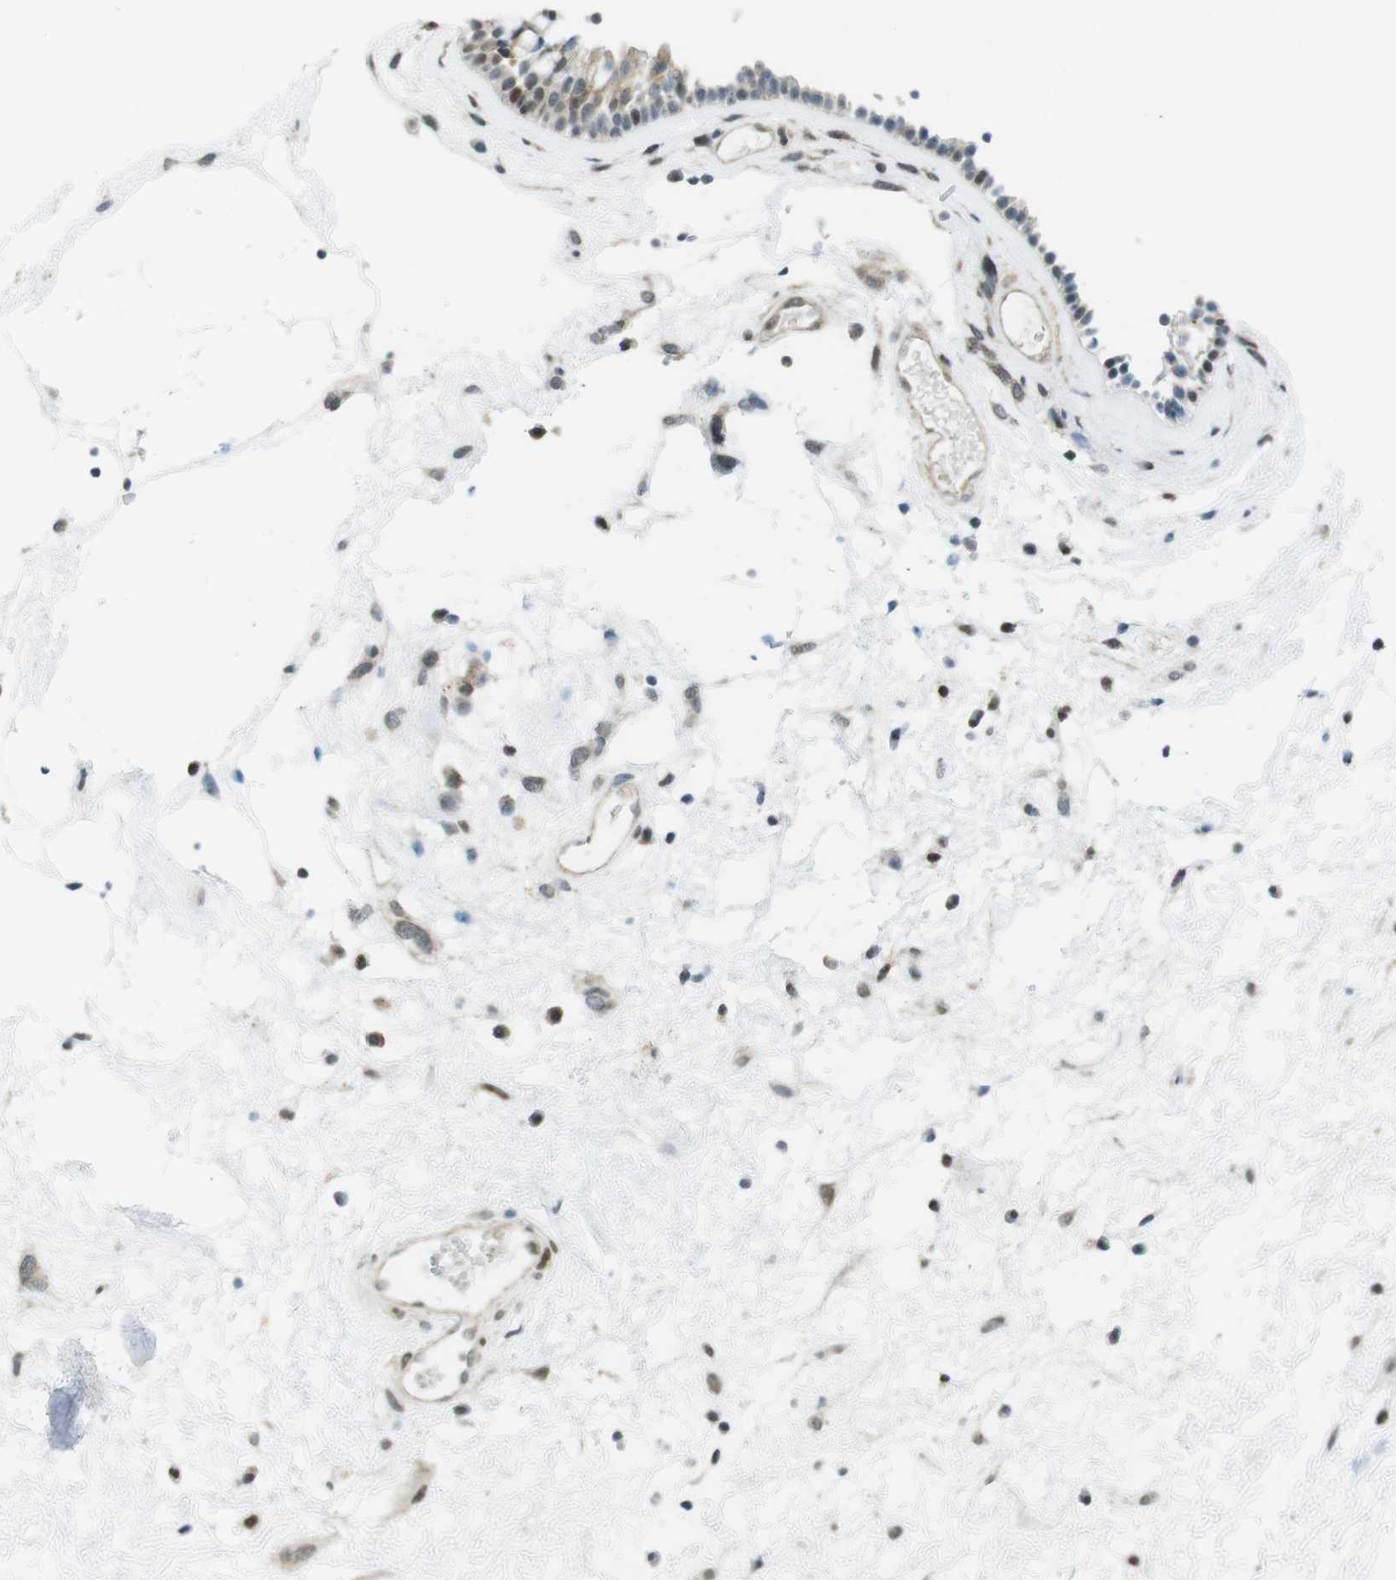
{"staining": {"intensity": "strong", "quantity": ">75%", "location": "cytoplasmic/membranous,nuclear"}, "tissue": "nasopharynx", "cell_type": "Respiratory epithelial cells", "image_type": "normal", "snomed": [{"axis": "morphology", "description": "Normal tissue, NOS"}, {"axis": "morphology", "description": "Inflammation, NOS"}, {"axis": "topography", "description": "Nasopharynx"}], "caption": "Approximately >75% of respiratory epithelial cells in unremarkable nasopharynx reveal strong cytoplasmic/membranous,nuclear protein expression as visualized by brown immunohistochemical staining.", "gene": "UBB", "patient": {"sex": "male", "age": 48}}